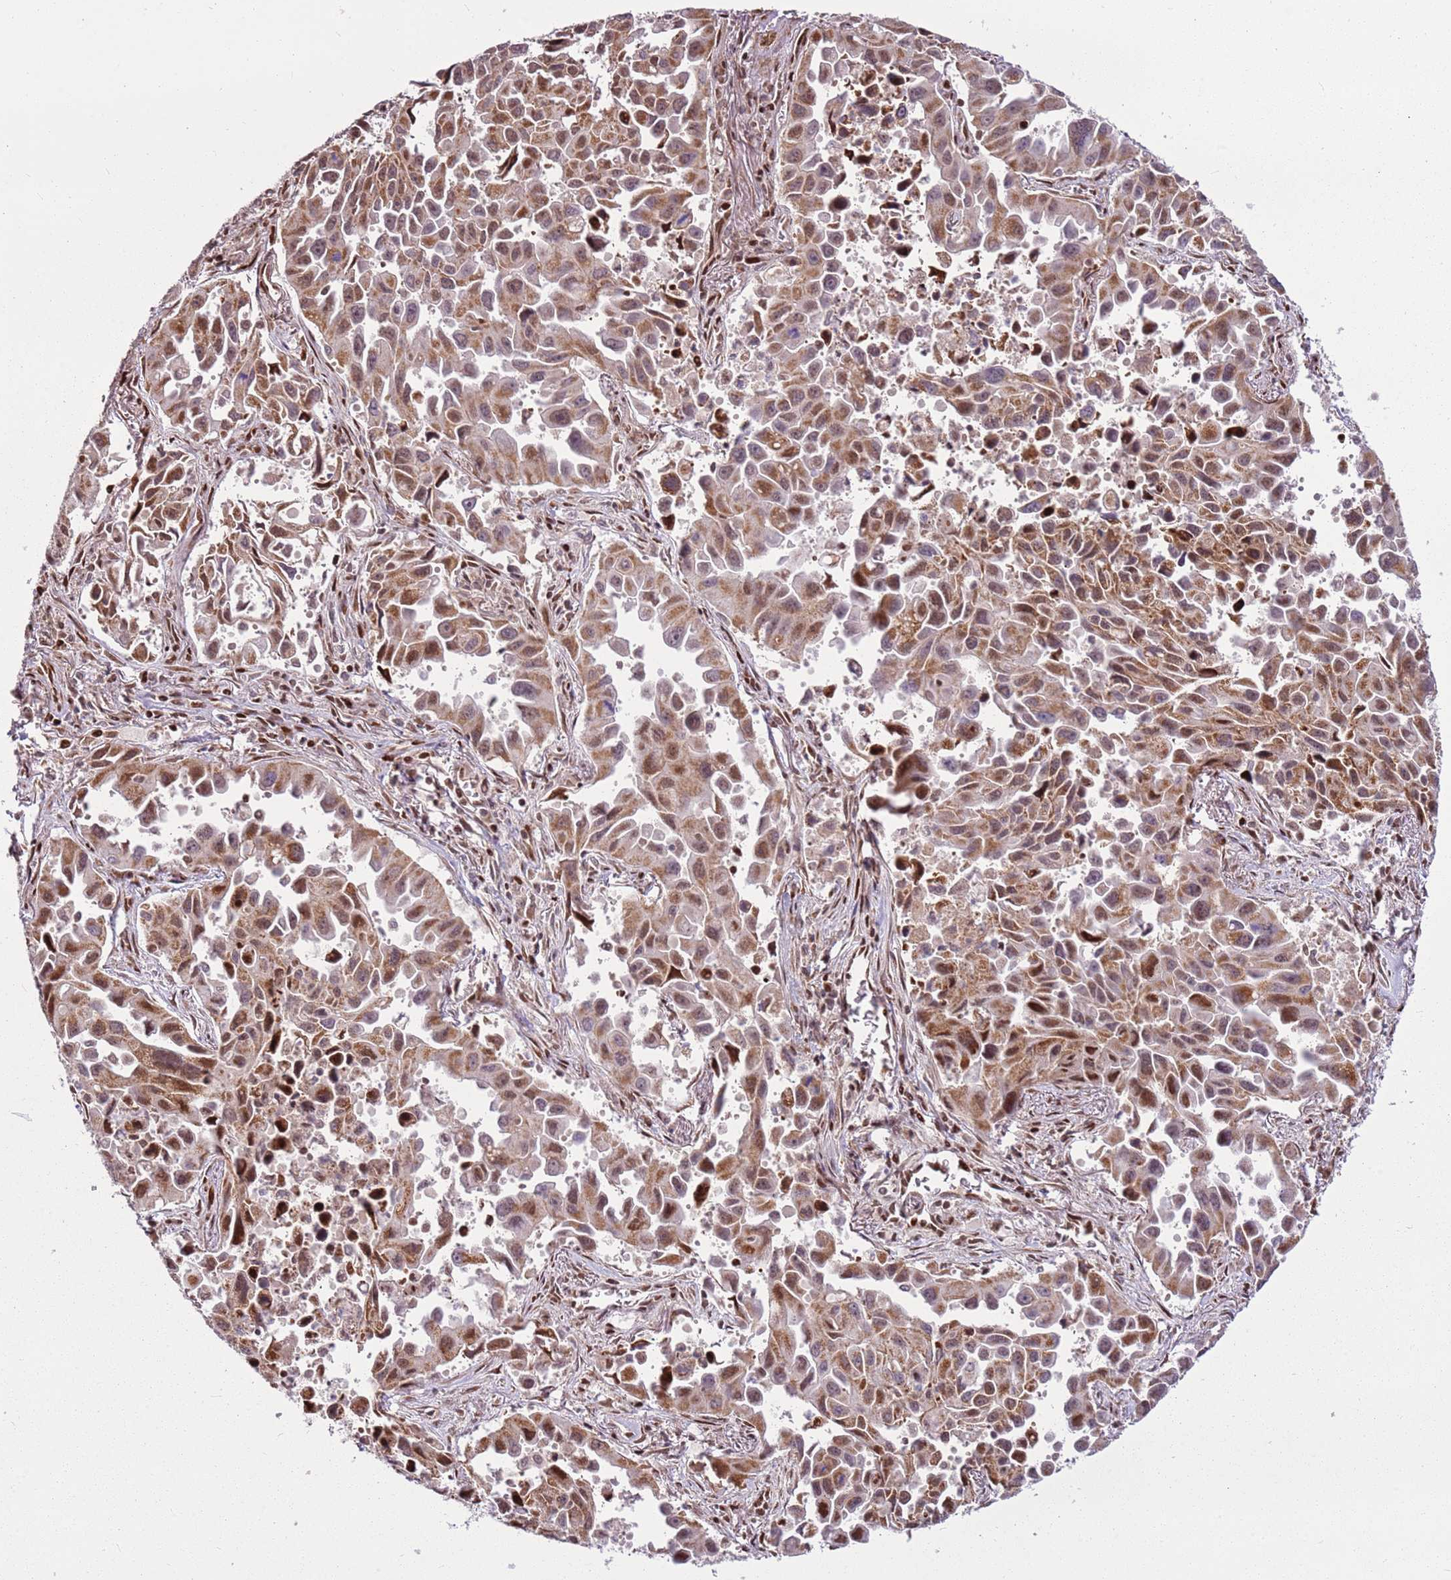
{"staining": {"intensity": "moderate", "quantity": ">75%", "location": "cytoplasmic/membranous,nuclear"}, "tissue": "lung cancer", "cell_type": "Tumor cells", "image_type": "cancer", "snomed": [{"axis": "morphology", "description": "Adenocarcinoma, NOS"}, {"axis": "topography", "description": "Lung"}], "caption": "DAB immunohistochemical staining of human adenocarcinoma (lung) displays moderate cytoplasmic/membranous and nuclear protein expression in approximately >75% of tumor cells. The staining is performed using DAB brown chromogen to label protein expression. The nuclei are counter-stained blue using hematoxylin.", "gene": "PCTP", "patient": {"sex": "male", "age": 66}}